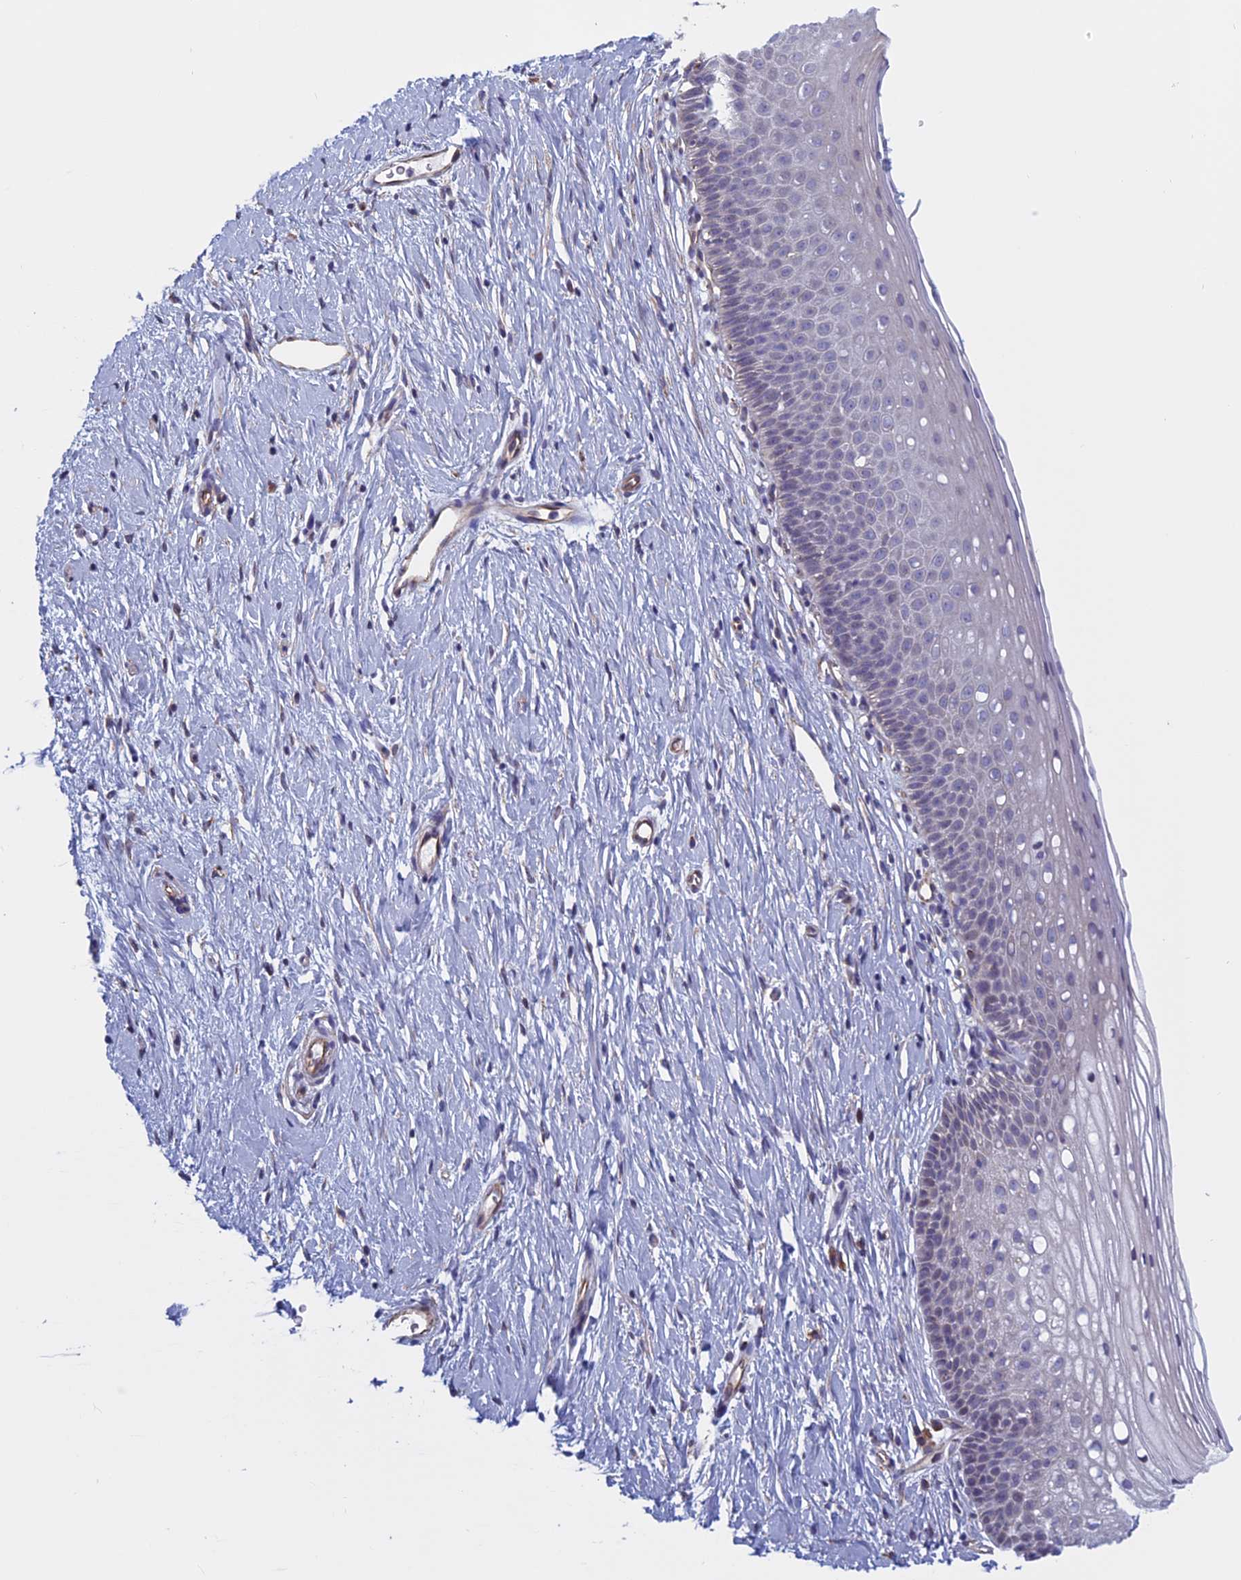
{"staining": {"intensity": "negative", "quantity": "none", "location": "none"}, "tissue": "cervix", "cell_type": "Glandular cells", "image_type": "normal", "snomed": [{"axis": "morphology", "description": "Normal tissue, NOS"}, {"axis": "topography", "description": "Cervix"}], "caption": "Histopathology image shows no significant protein expression in glandular cells of benign cervix.", "gene": "BCL2L10", "patient": {"sex": "female", "age": 36}}